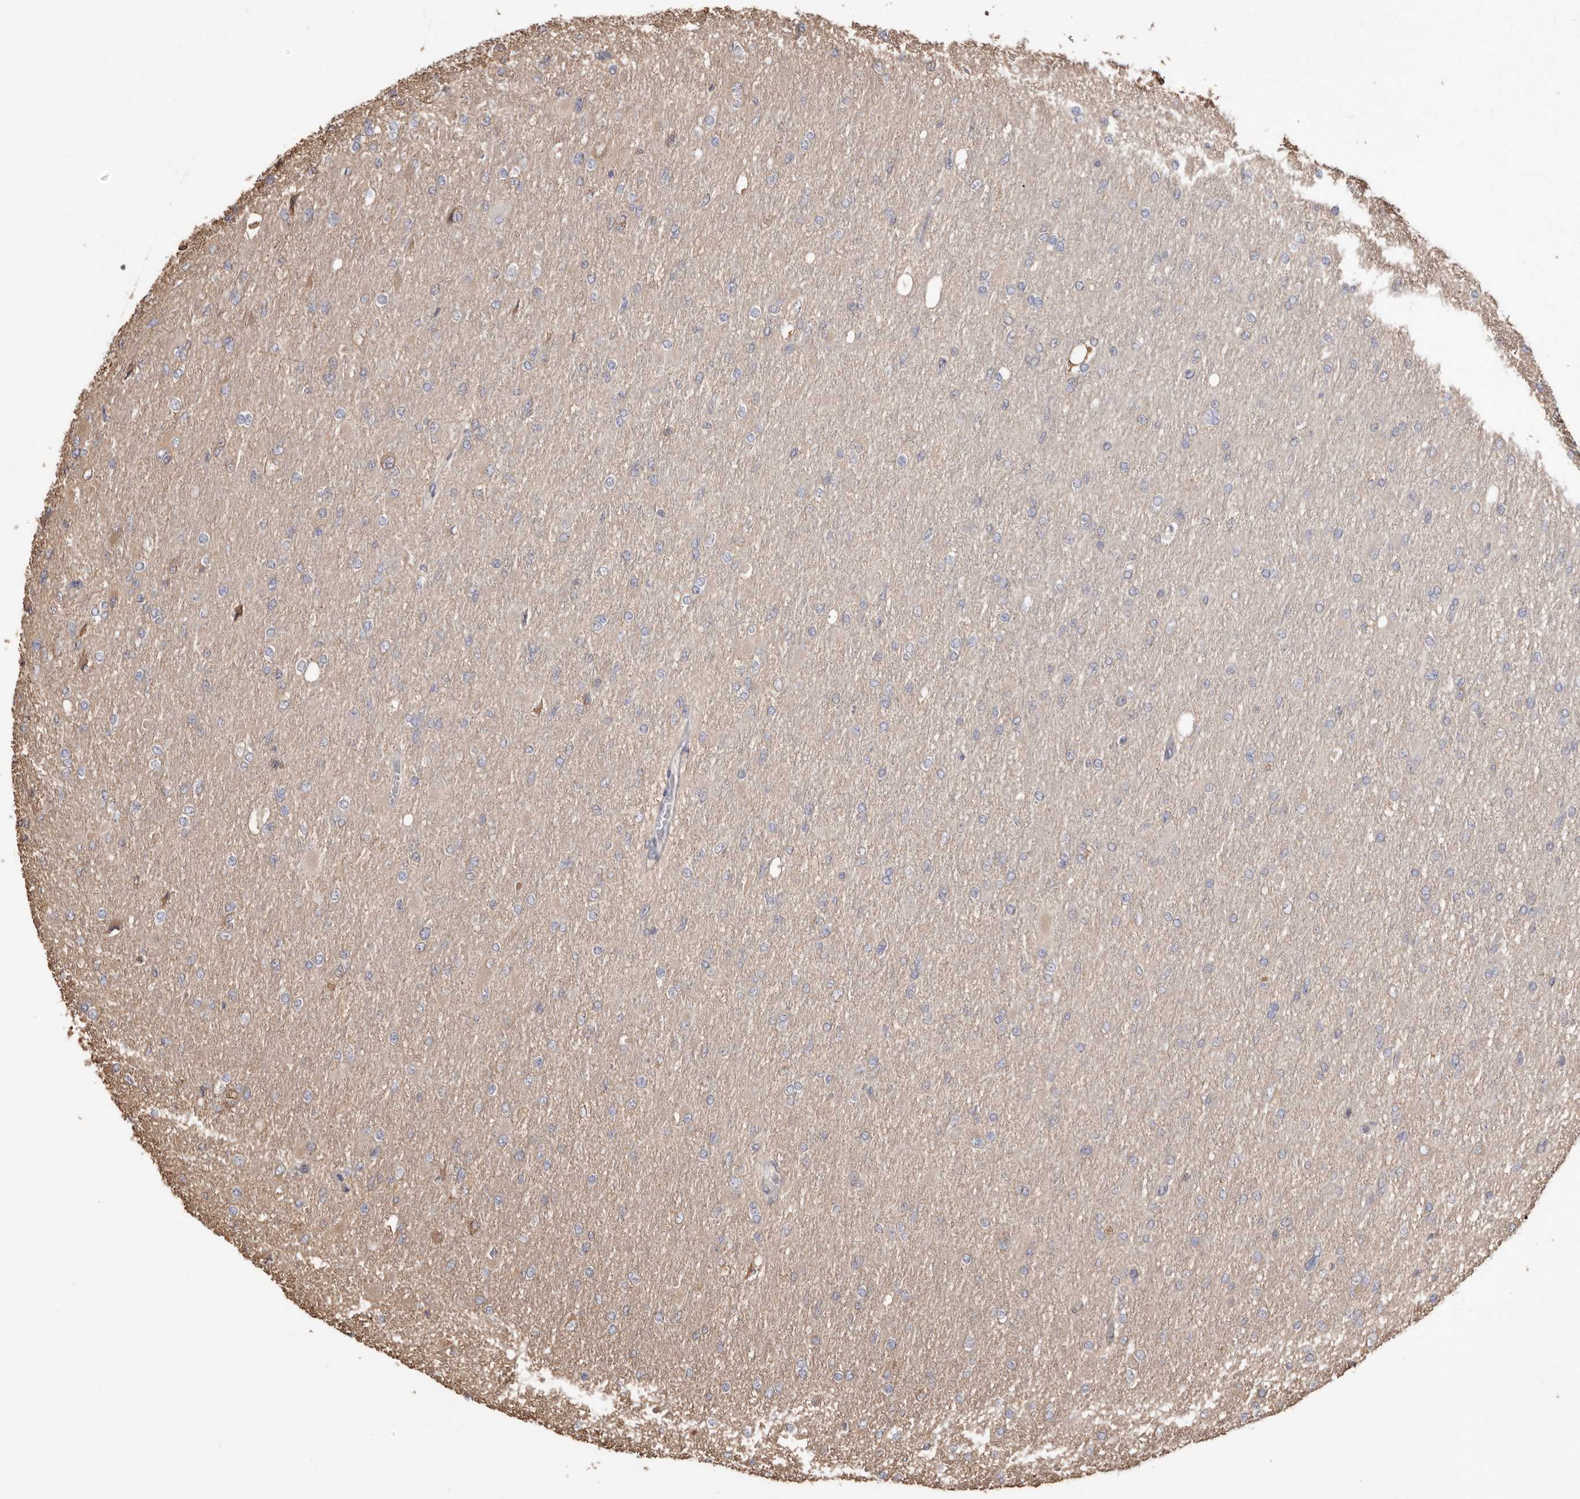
{"staining": {"intensity": "negative", "quantity": "none", "location": "none"}, "tissue": "glioma", "cell_type": "Tumor cells", "image_type": "cancer", "snomed": [{"axis": "morphology", "description": "Glioma, malignant, High grade"}, {"axis": "topography", "description": "Cerebral cortex"}], "caption": "IHC micrograph of glioma stained for a protein (brown), which demonstrates no staining in tumor cells.", "gene": "PKM", "patient": {"sex": "female", "age": 36}}